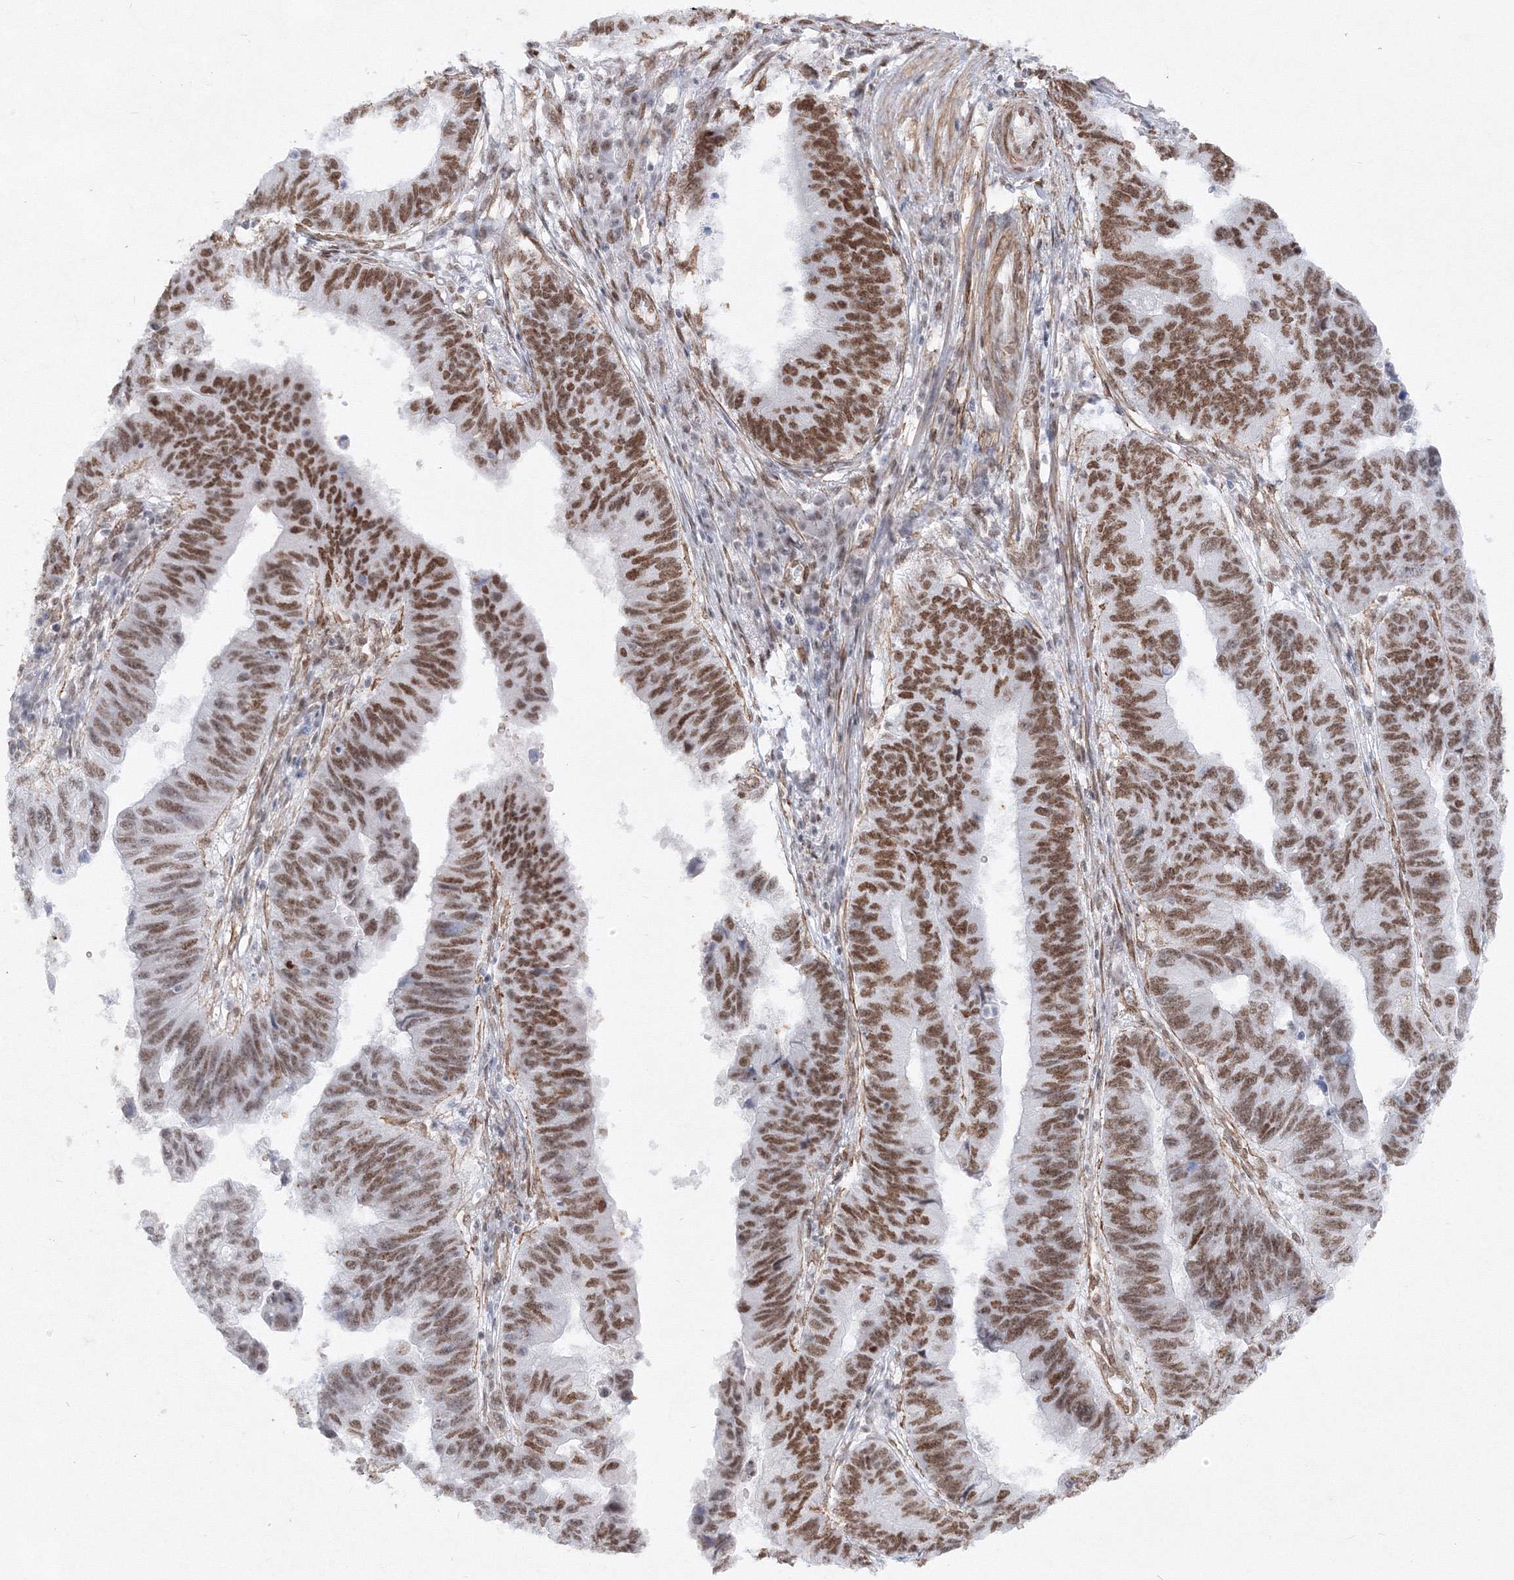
{"staining": {"intensity": "moderate", "quantity": ">75%", "location": "cytoplasmic/membranous"}, "tissue": "stomach cancer", "cell_type": "Tumor cells", "image_type": "cancer", "snomed": [{"axis": "morphology", "description": "Adenocarcinoma, NOS"}, {"axis": "topography", "description": "Stomach"}], "caption": "Immunohistochemistry micrograph of adenocarcinoma (stomach) stained for a protein (brown), which exhibits medium levels of moderate cytoplasmic/membranous positivity in about >75% of tumor cells.", "gene": "ZNF638", "patient": {"sex": "male", "age": 59}}